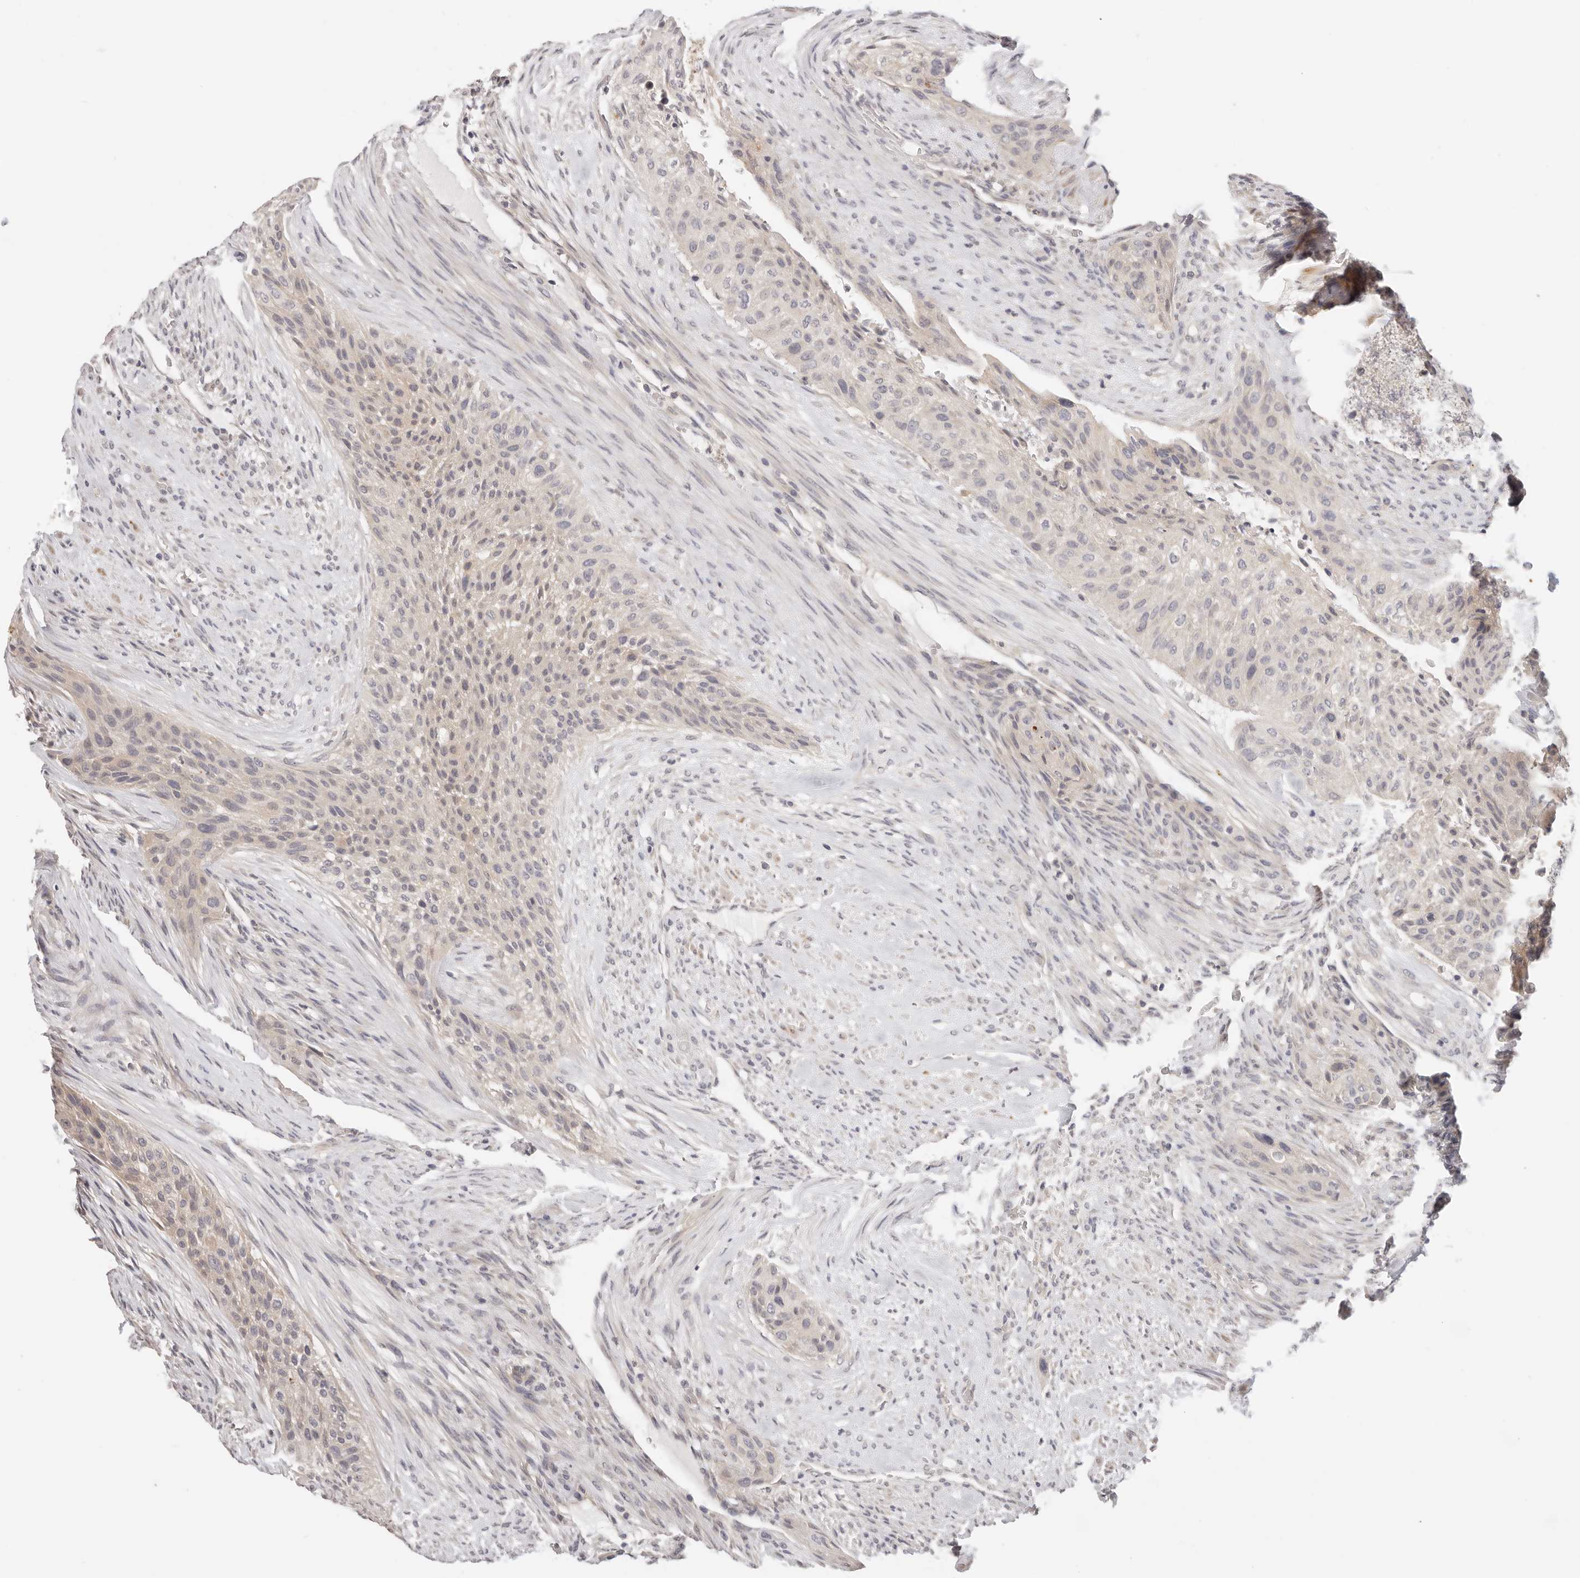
{"staining": {"intensity": "negative", "quantity": "none", "location": "none"}, "tissue": "urothelial cancer", "cell_type": "Tumor cells", "image_type": "cancer", "snomed": [{"axis": "morphology", "description": "Urothelial carcinoma, High grade"}, {"axis": "topography", "description": "Urinary bladder"}], "caption": "High magnification brightfield microscopy of urothelial cancer stained with DAB (brown) and counterstained with hematoxylin (blue): tumor cells show no significant expression. (DAB immunohistochemistry (IHC) visualized using brightfield microscopy, high magnification).", "gene": "GGPS1", "patient": {"sex": "male", "age": 35}}